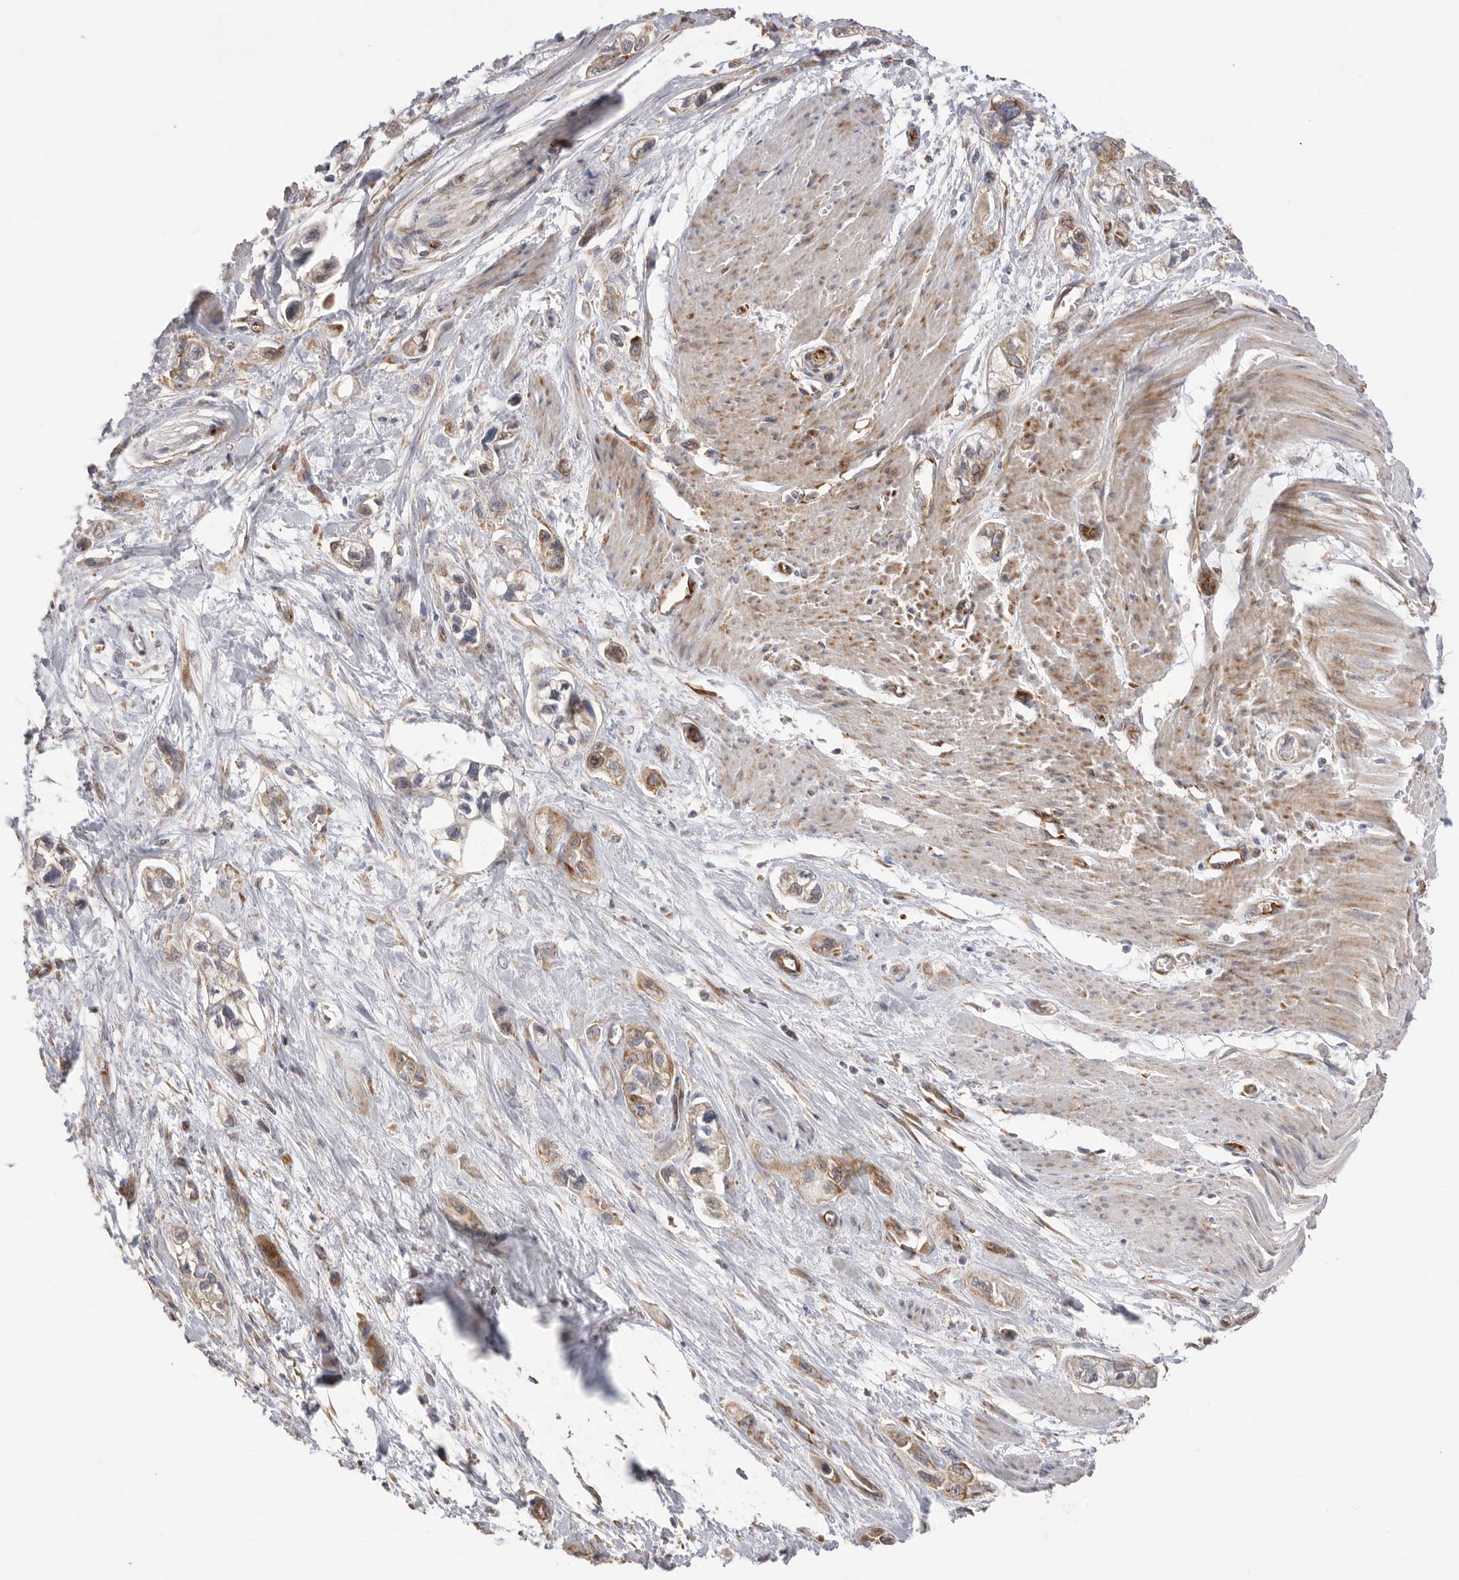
{"staining": {"intensity": "moderate", "quantity": ">75%", "location": "cytoplasmic/membranous"}, "tissue": "pancreatic cancer", "cell_type": "Tumor cells", "image_type": "cancer", "snomed": [{"axis": "morphology", "description": "Adenocarcinoma, NOS"}, {"axis": "topography", "description": "Pancreas"}], "caption": "Moderate cytoplasmic/membranous protein positivity is identified in about >75% of tumor cells in pancreatic cancer. (brown staining indicates protein expression, while blue staining denotes nuclei).", "gene": "SERBP1", "patient": {"sex": "male", "age": 74}}